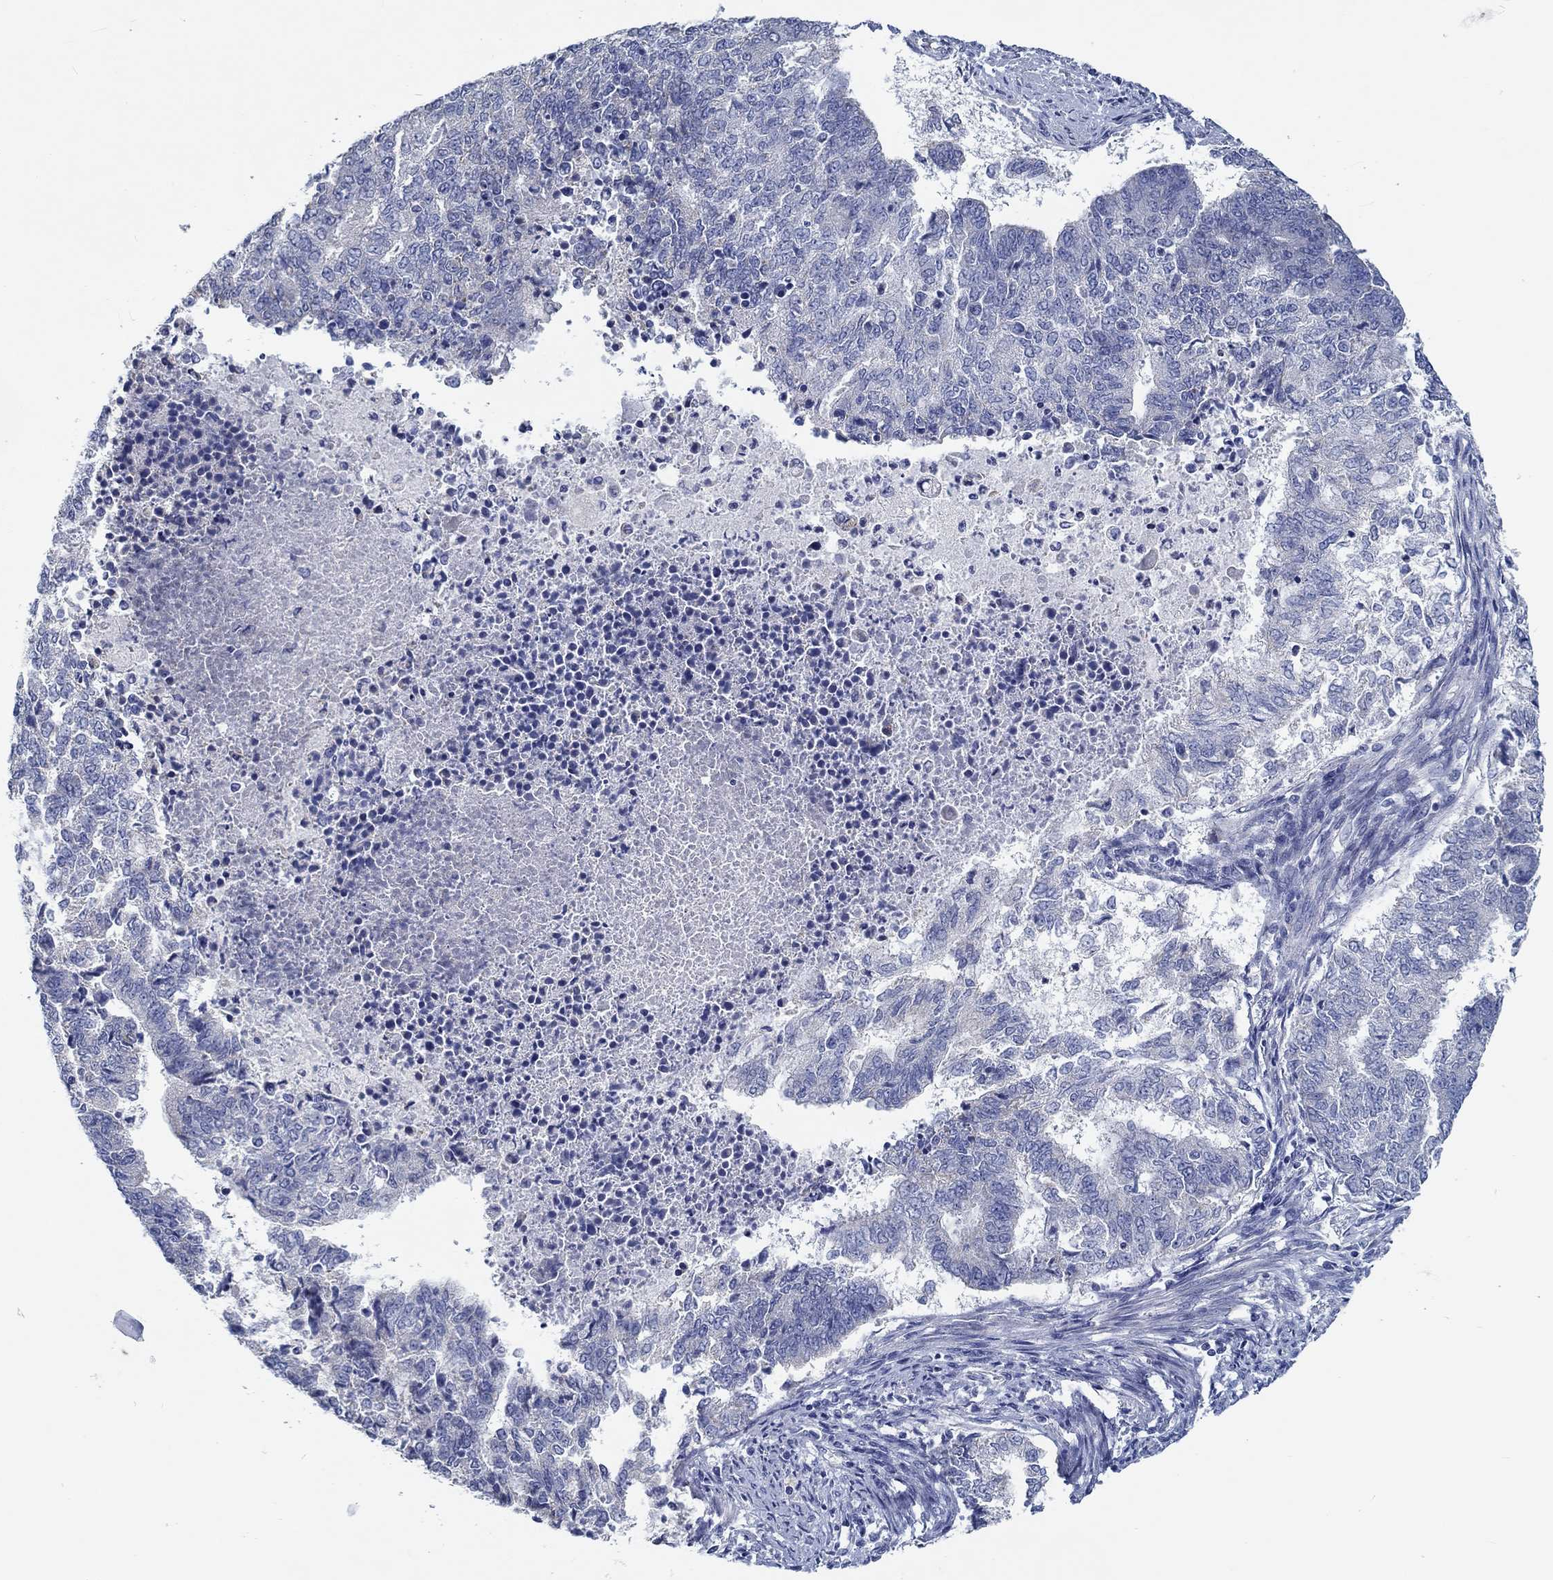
{"staining": {"intensity": "negative", "quantity": "none", "location": "none"}, "tissue": "endometrial cancer", "cell_type": "Tumor cells", "image_type": "cancer", "snomed": [{"axis": "morphology", "description": "Adenocarcinoma, NOS"}, {"axis": "topography", "description": "Endometrium"}], "caption": "Image shows no protein expression in tumor cells of adenocarcinoma (endometrial) tissue.", "gene": "MYBPC1", "patient": {"sex": "female", "age": 65}}